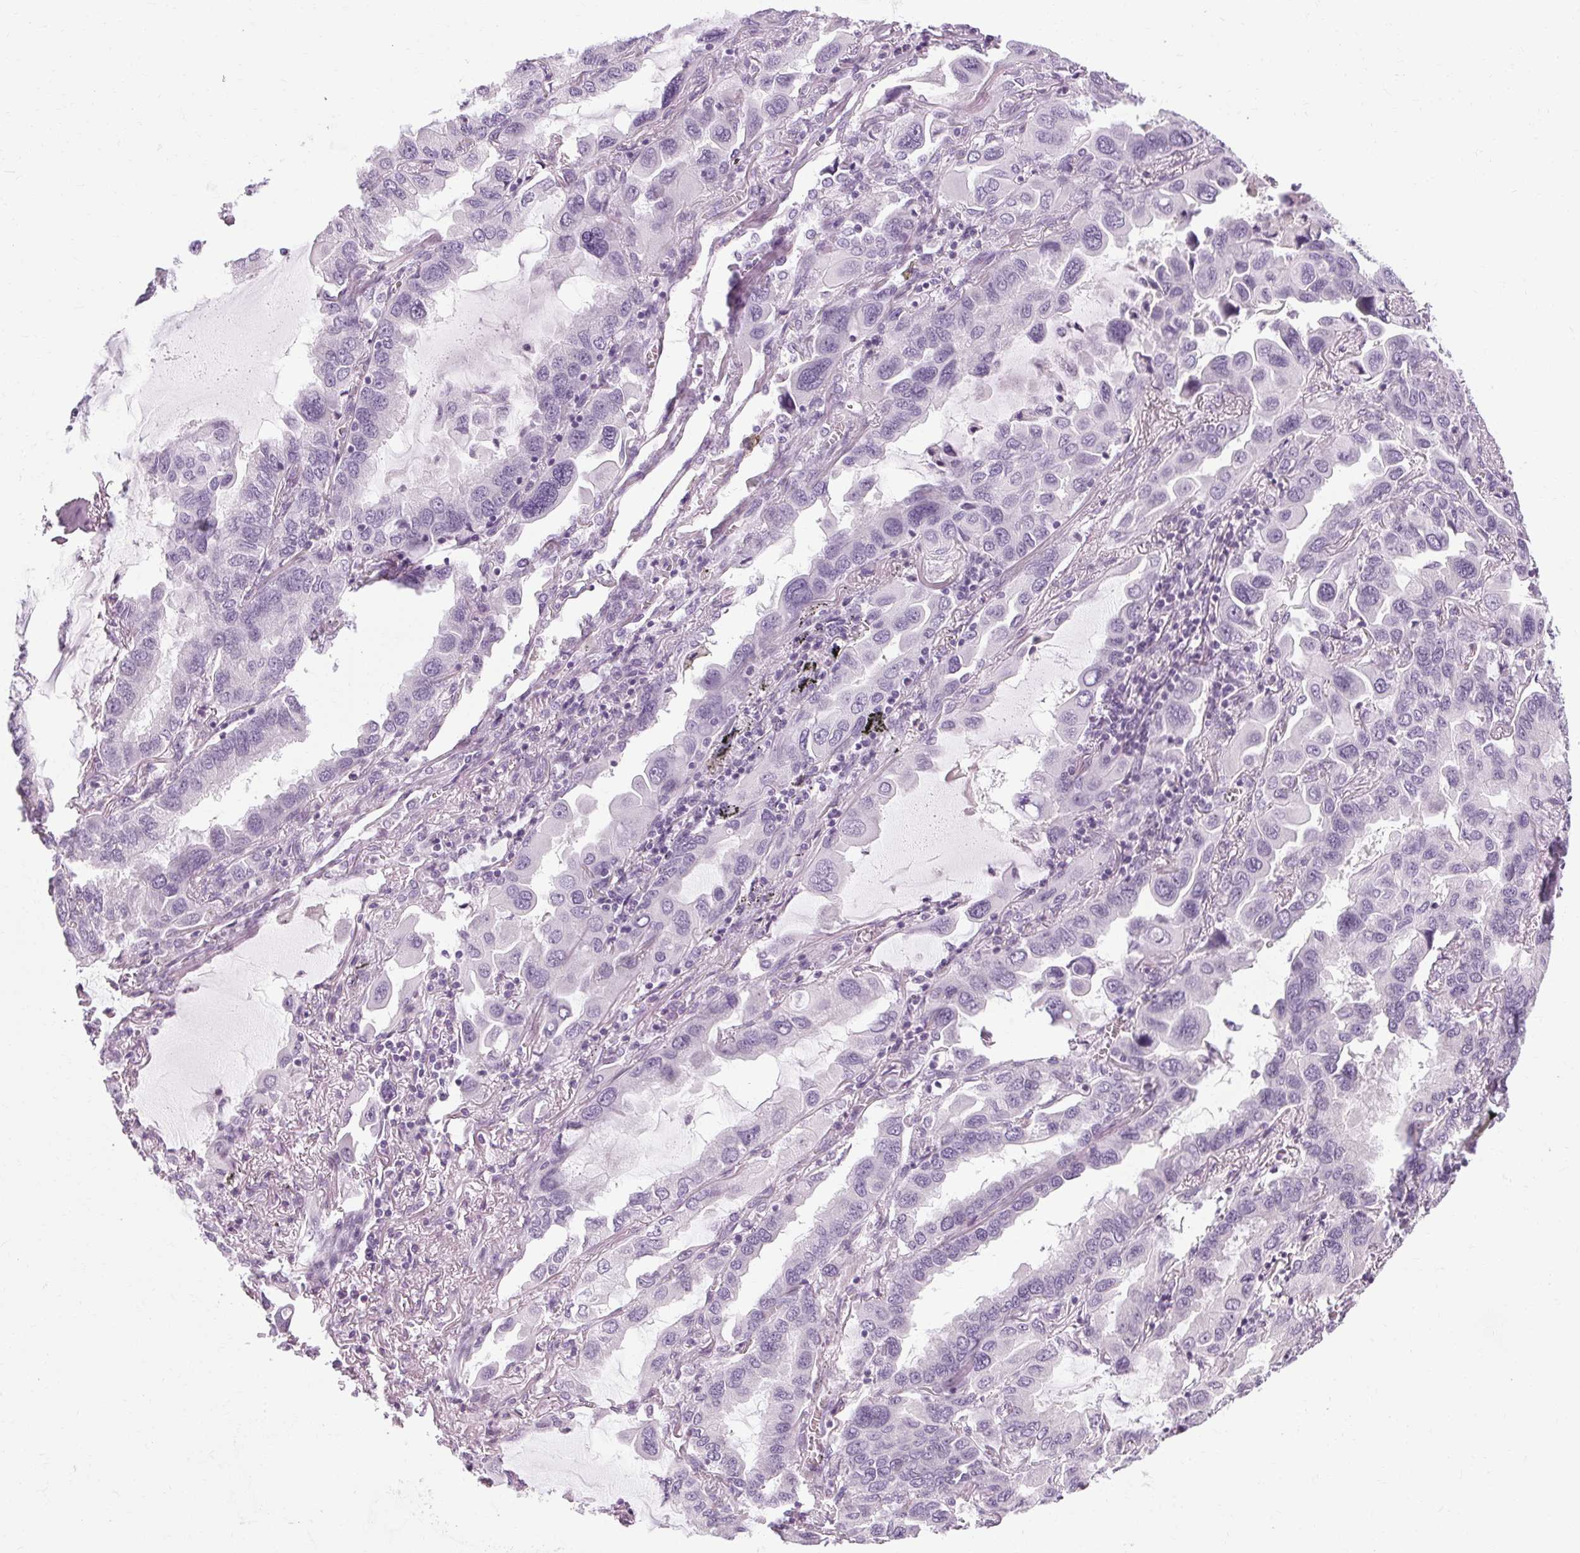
{"staining": {"intensity": "negative", "quantity": "none", "location": "none"}, "tissue": "lung cancer", "cell_type": "Tumor cells", "image_type": "cancer", "snomed": [{"axis": "morphology", "description": "Adenocarcinoma, NOS"}, {"axis": "topography", "description": "Lung"}], "caption": "Micrograph shows no protein positivity in tumor cells of lung cancer tissue.", "gene": "POMC", "patient": {"sex": "male", "age": 64}}